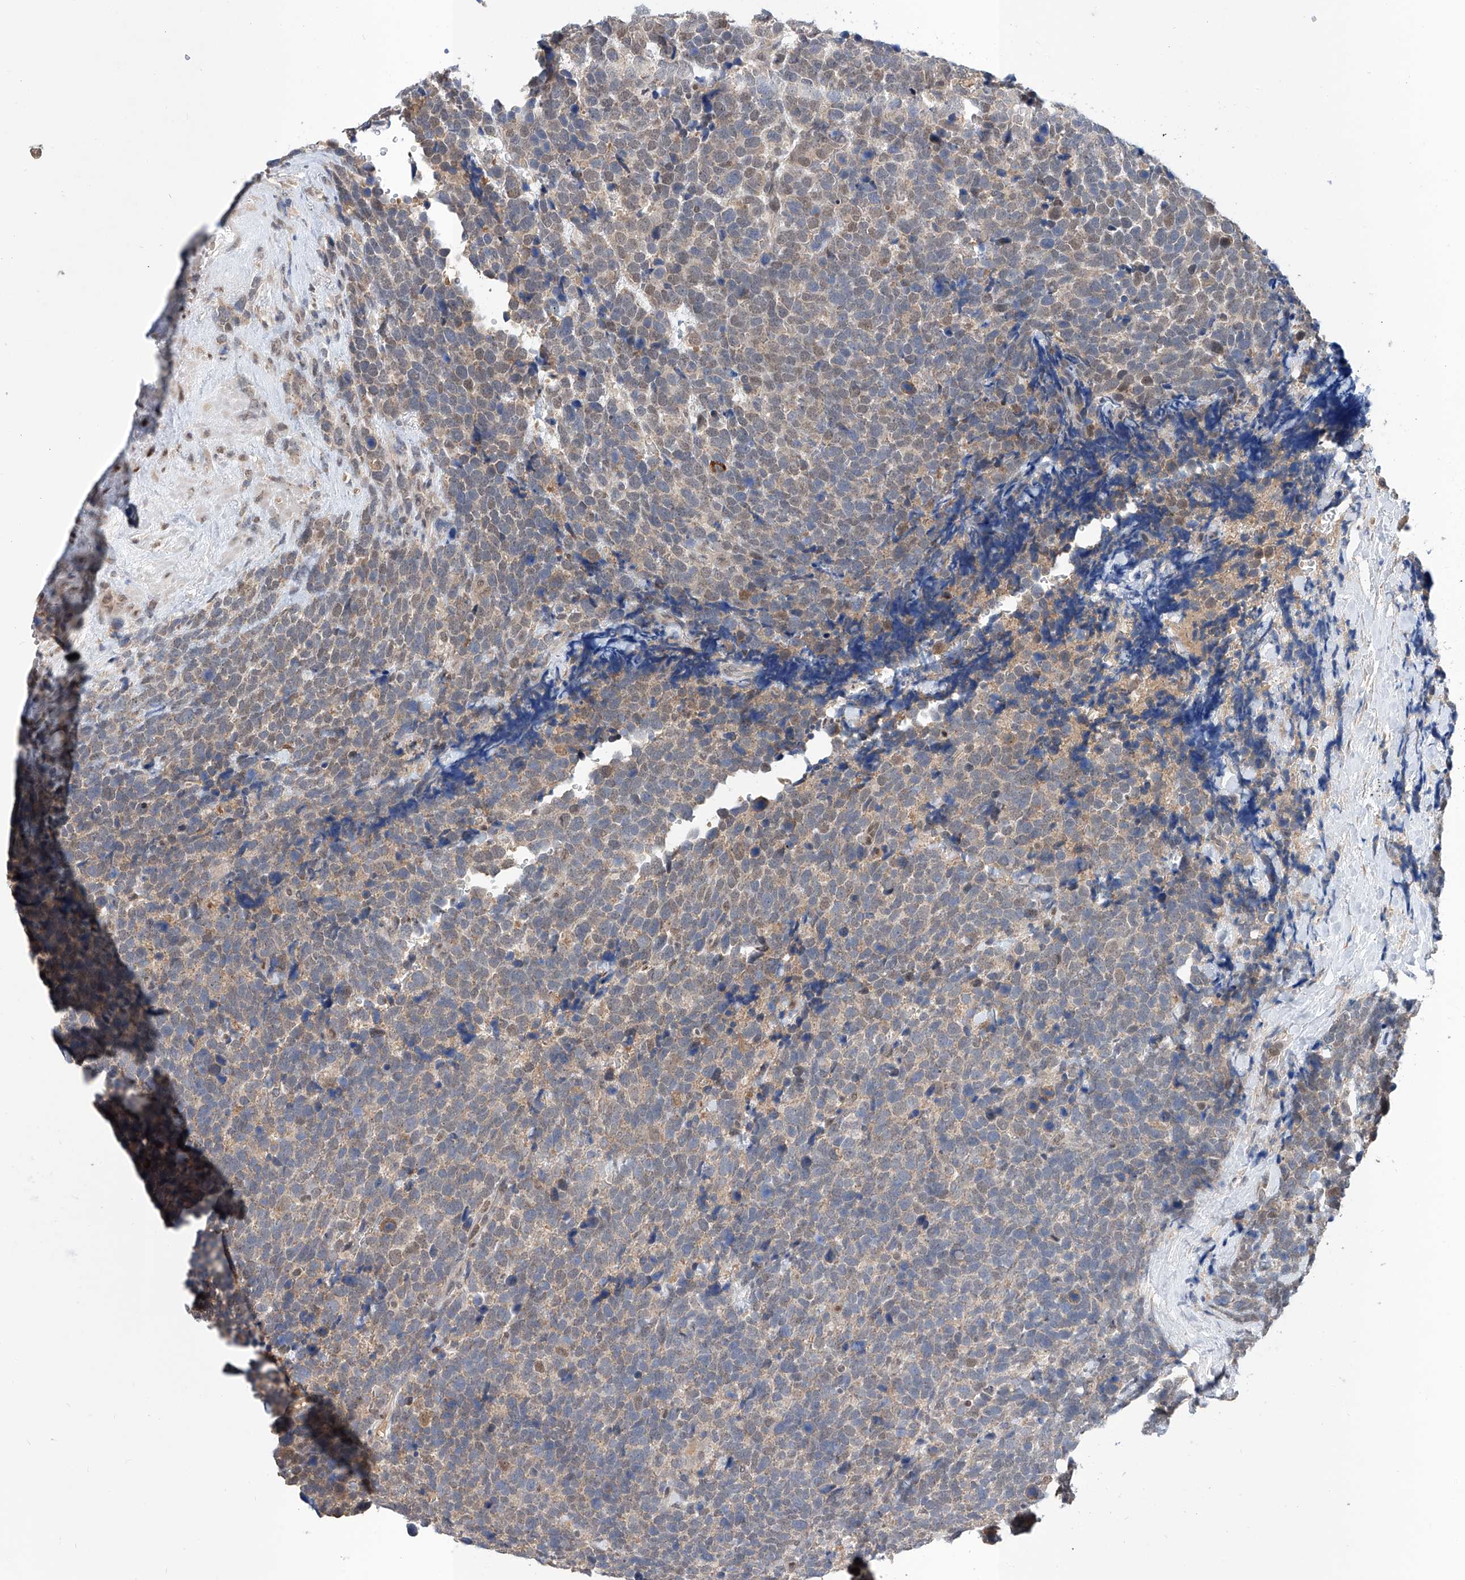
{"staining": {"intensity": "weak", "quantity": "25%-75%", "location": "cytoplasmic/membranous,nuclear"}, "tissue": "urothelial cancer", "cell_type": "Tumor cells", "image_type": "cancer", "snomed": [{"axis": "morphology", "description": "Urothelial carcinoma, High grade"}, {"axis": "topography", "description": "Urinary bladder"}], "caption": "About 25%-75% of tumor cells in human urothelial cancer exhibit weak cytoplasmic/membranous and nuclear protein positivity as visualized by brown immunohistochemical staining.", "gene": "CARMIL3", "patient": {"sex": "female", "age": 82}}